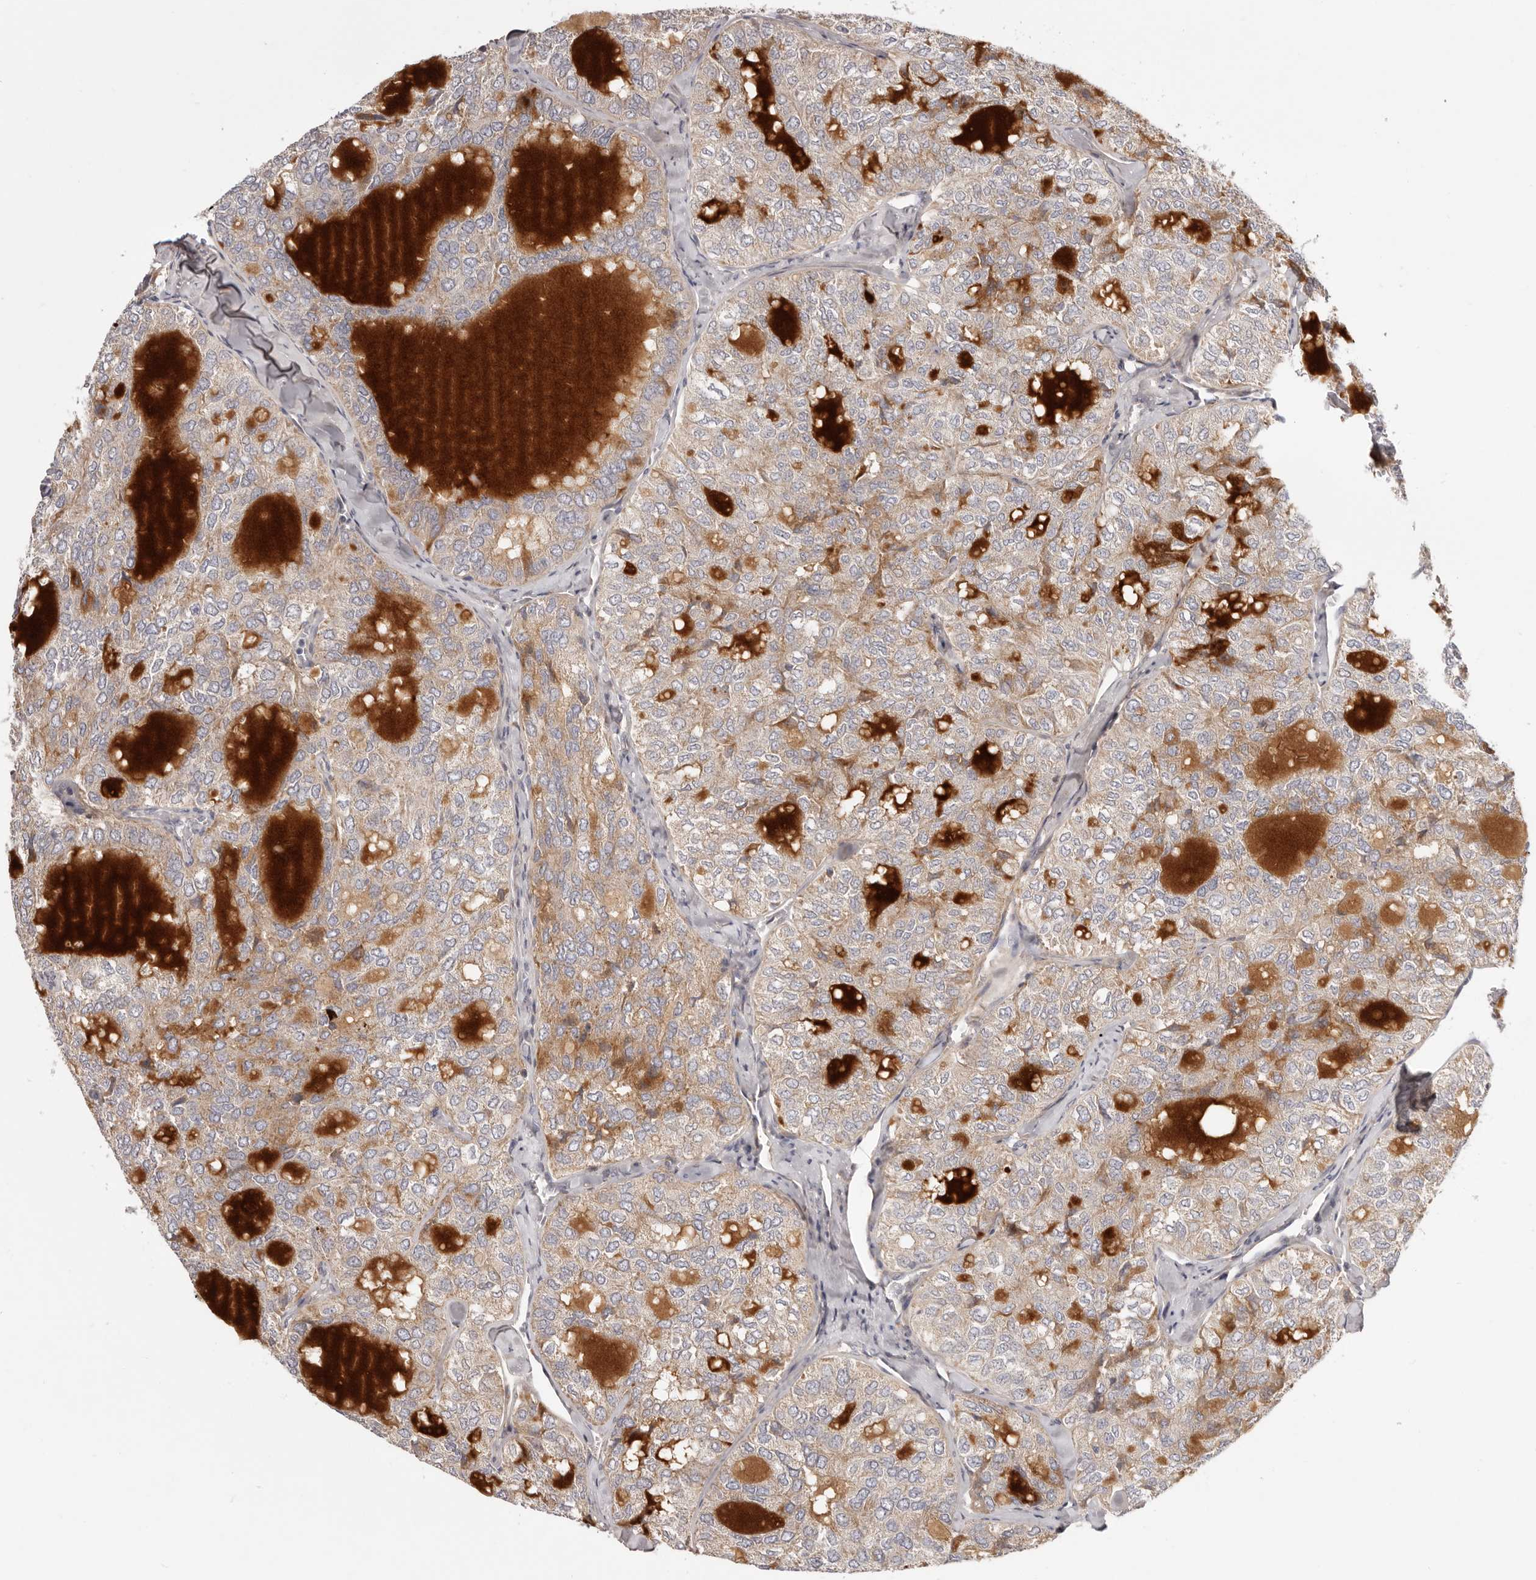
{"staining": {"intensity": "moderate", "quantity": "<25%", "location": "cytoplasmic/membranous"}, "tissue": "thyroid cancer", "cell_type": "Tumor cells", "image_type": "cancer", "snomed": [{"axis": "morphology", "description": "Follicular adenoma carcinoma, NOS"}, {"axis": "topography", "description": "Thyroid gland"}], "caption": "Immunohistochemical staining of thyroid follicular adenoma carcinoma demonstrates low levels of moderate cytoplasmic/membranous protein staining in about <25% of tumor cells.", "gene": "MRPS10", "patient": {"sex": "male", "age": 75}}